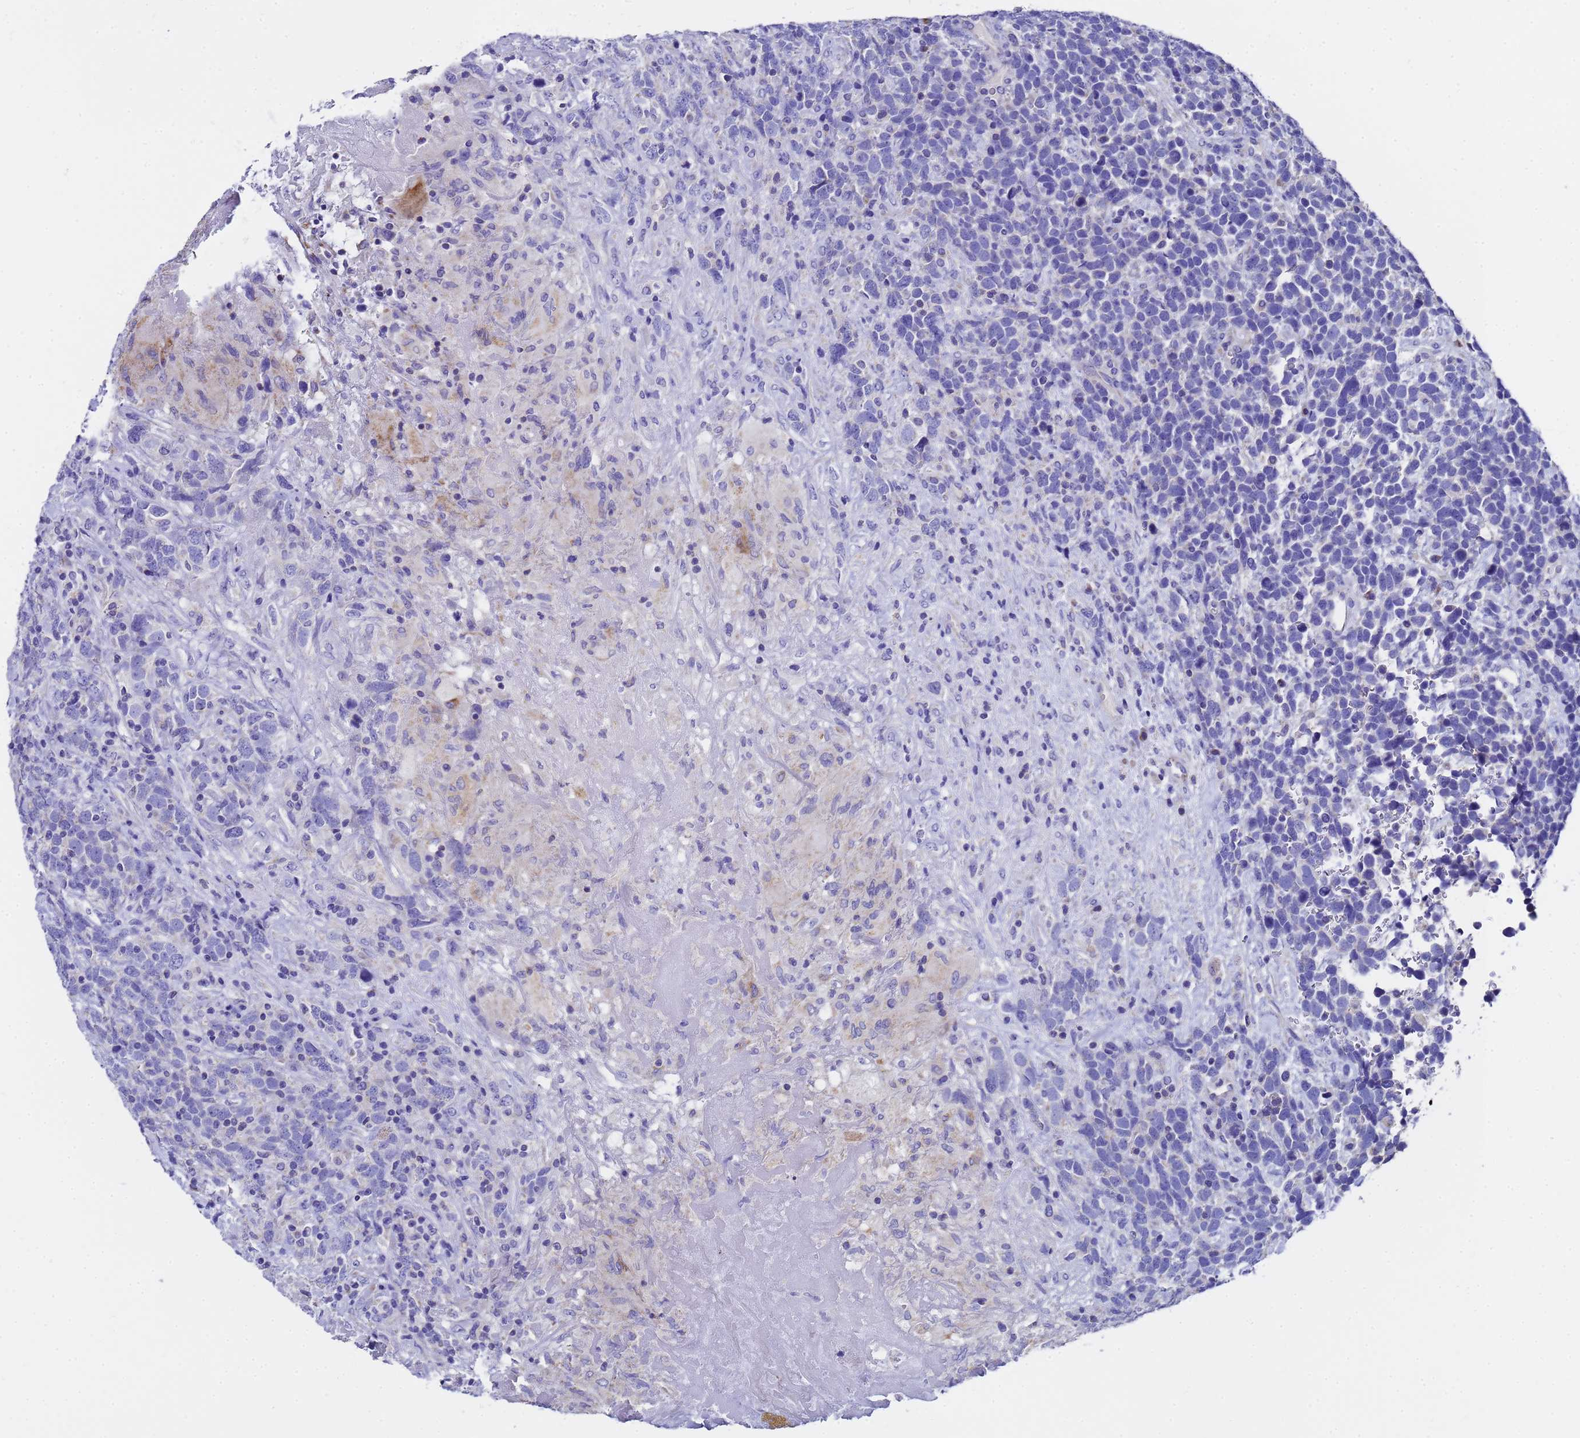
{"staining": {"intensity": "negative", "quantity": "none", "location": "none"}, "tissue": "urothelial cancer", "cell_type": "Tumor cells", "image_type": "cancer", "snomed": [{"axis": "morphology", "description": "Urothelial carcinoma, High grade"}, {"axis": "topography", "description": "Urinary bladder"}], "caption": "The IHC photomicrograph has no significant expression in tumor cells of urothelial cancer tissue.", "gene": "MRPS12", "patient": {"sex": "female", "age": 82}}